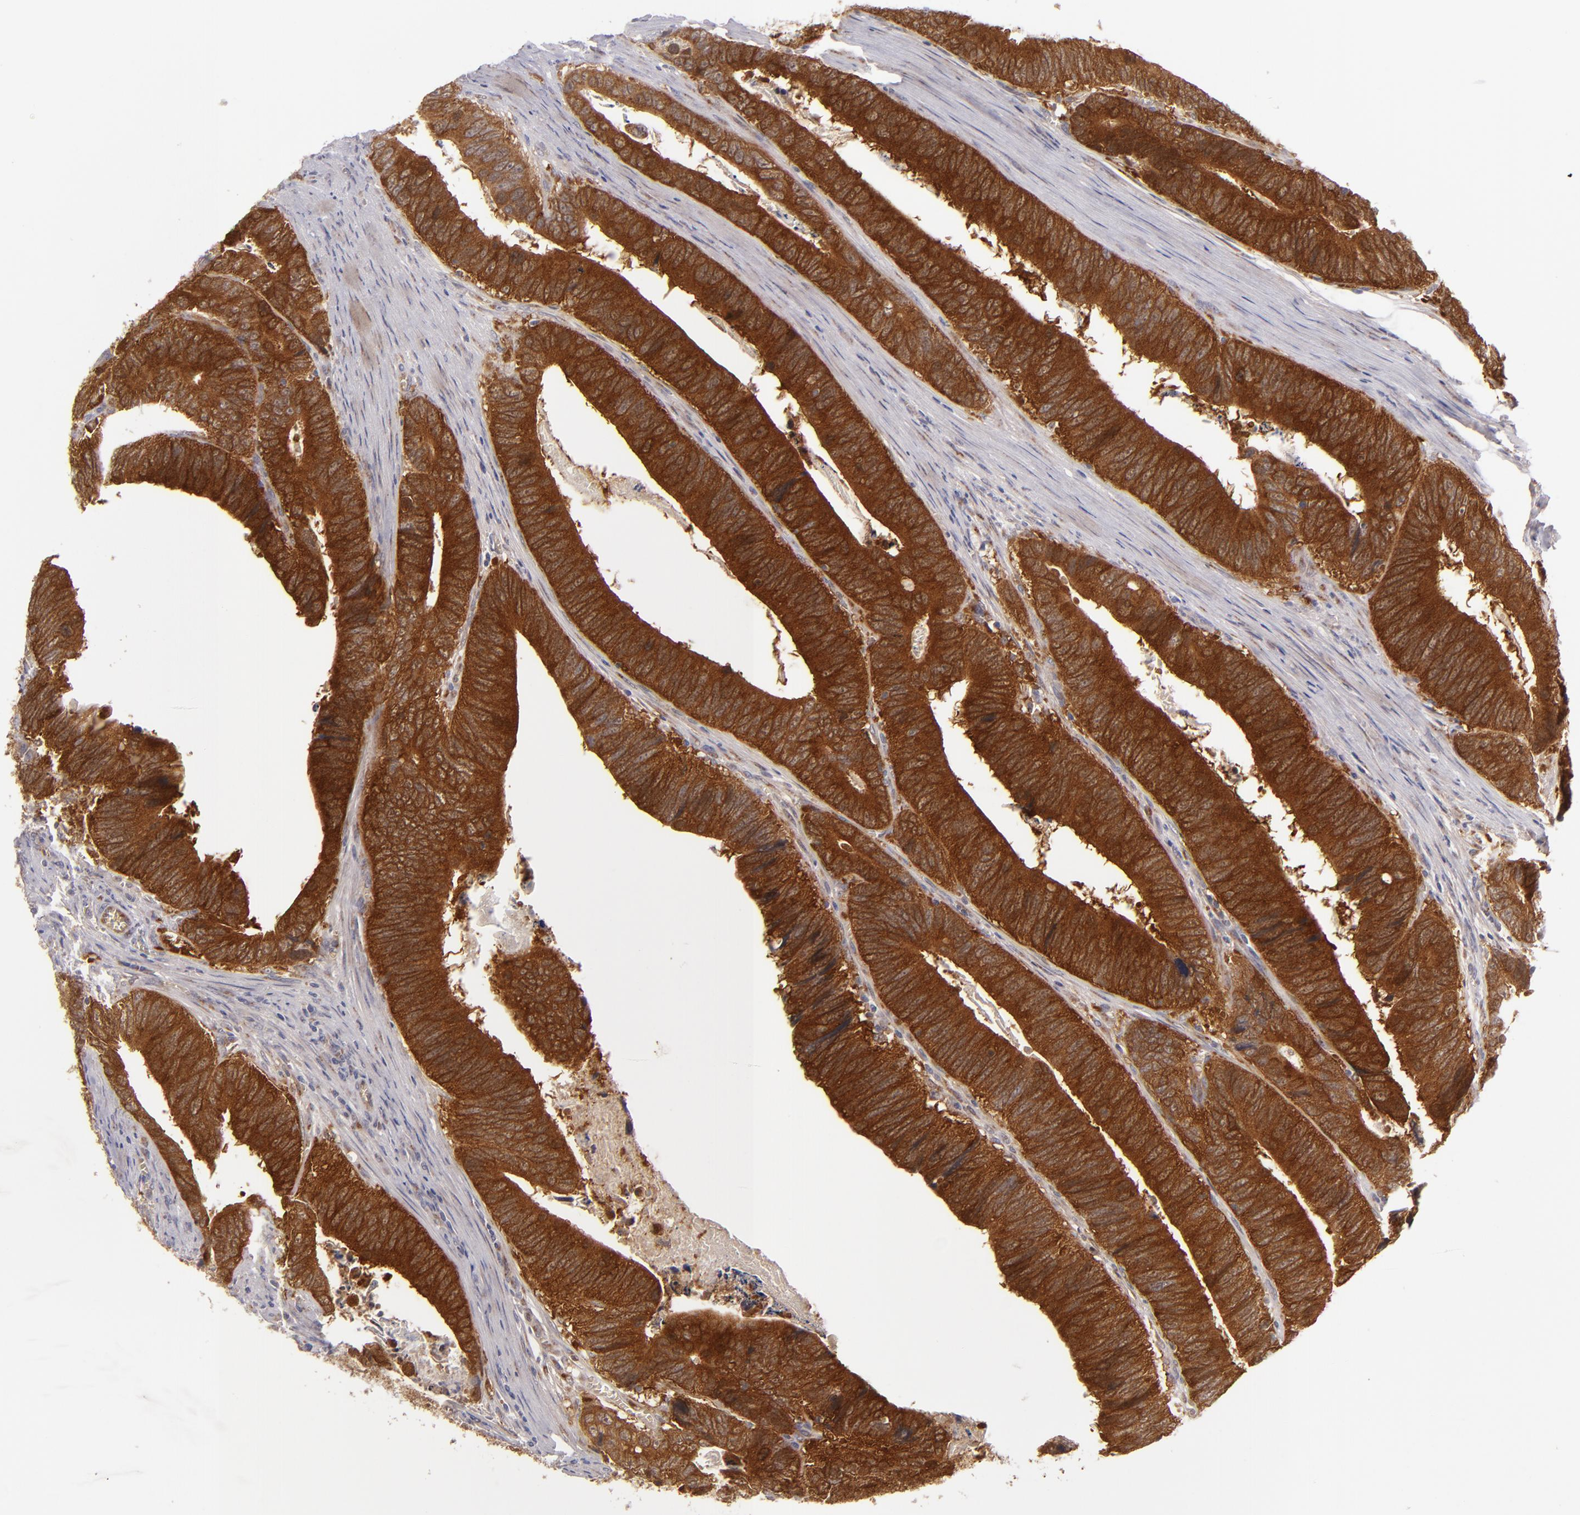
{"staining": {"intensity": "strong", "quantity": ">75%", "location": "cytoplasmic/membranous"}, "tissue": "colorectal cancer", "cell_type": "Tumor cells", "image_type": "cancer", "snomed": [{"axis": "morphology", "description": "Adenocarcinoma, NOS"}, {"axis": "topography", "description": "Colon"}], "caption": "About >75% of tumor cells in colorectal cancer demonstrate strong cytoplasmic/membranous protein expression as visualized by brown immunohistochemical staining.", "gene": "SH2D4A", "patient": {"sex": "male", "age": 72}}